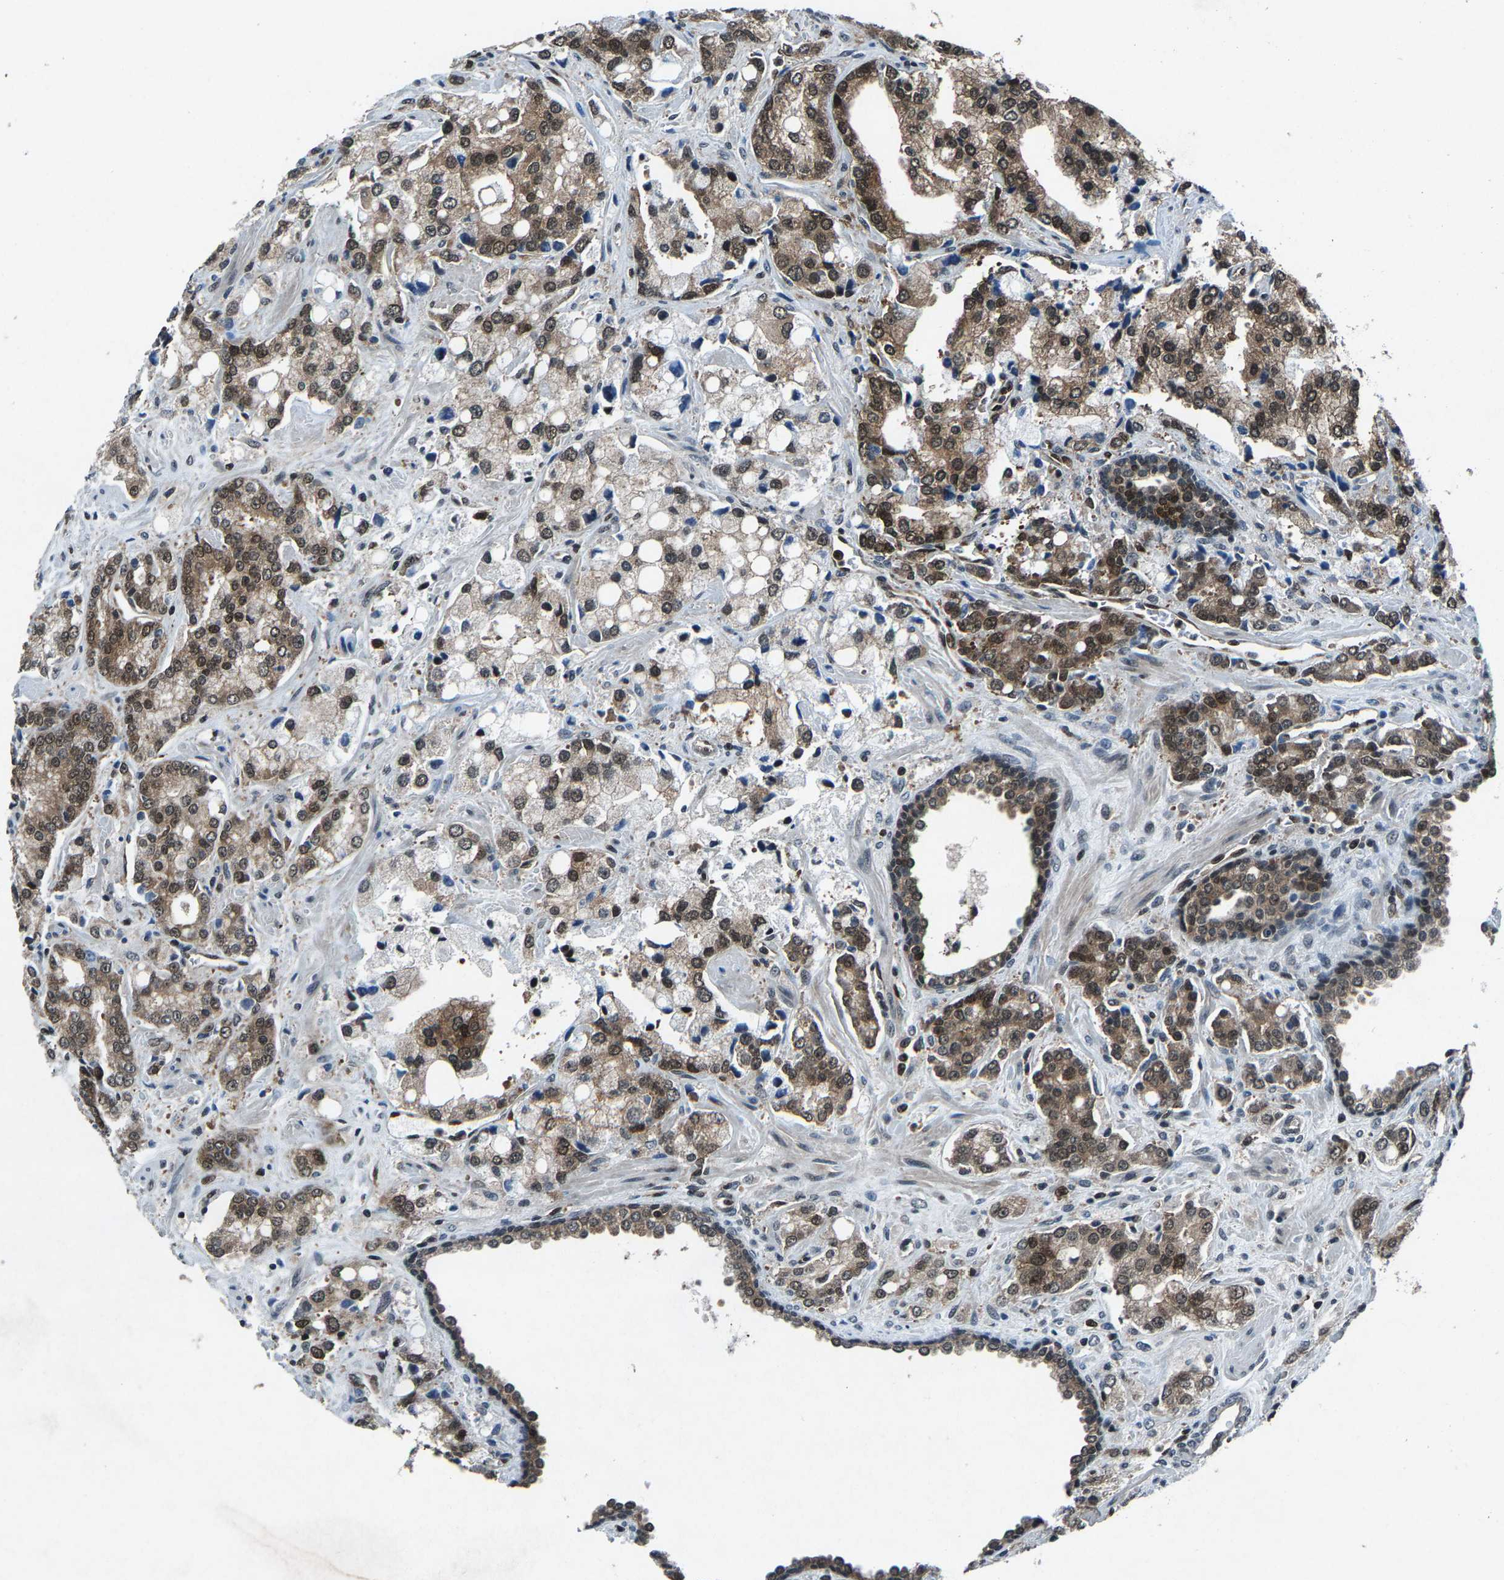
{"staining": {"intensity": "moderate", "quantity": ">75%", "location": "cytoplasmic/membranous,nuclear"}, "tissue": "prostate cancer", "cell_type": "Tumor cells", "image_type": "cancer", "snomed": [{"axis": "morphology", "description": "Adenocarcinoma, High grade"}, {"axis": "topography", "description": "Prostate"}], "caption": "Immunohistochemistry histopathology image of adenocarcinoma (high-grade) (prostate) stained for a protein (brown), which displays medium levels of moderate cytoplasmic/membranous and nuclear staining in about >75% of tumor cells.", "gene": "ATXN3", "patient": {"sex": "male", "age": 67}}